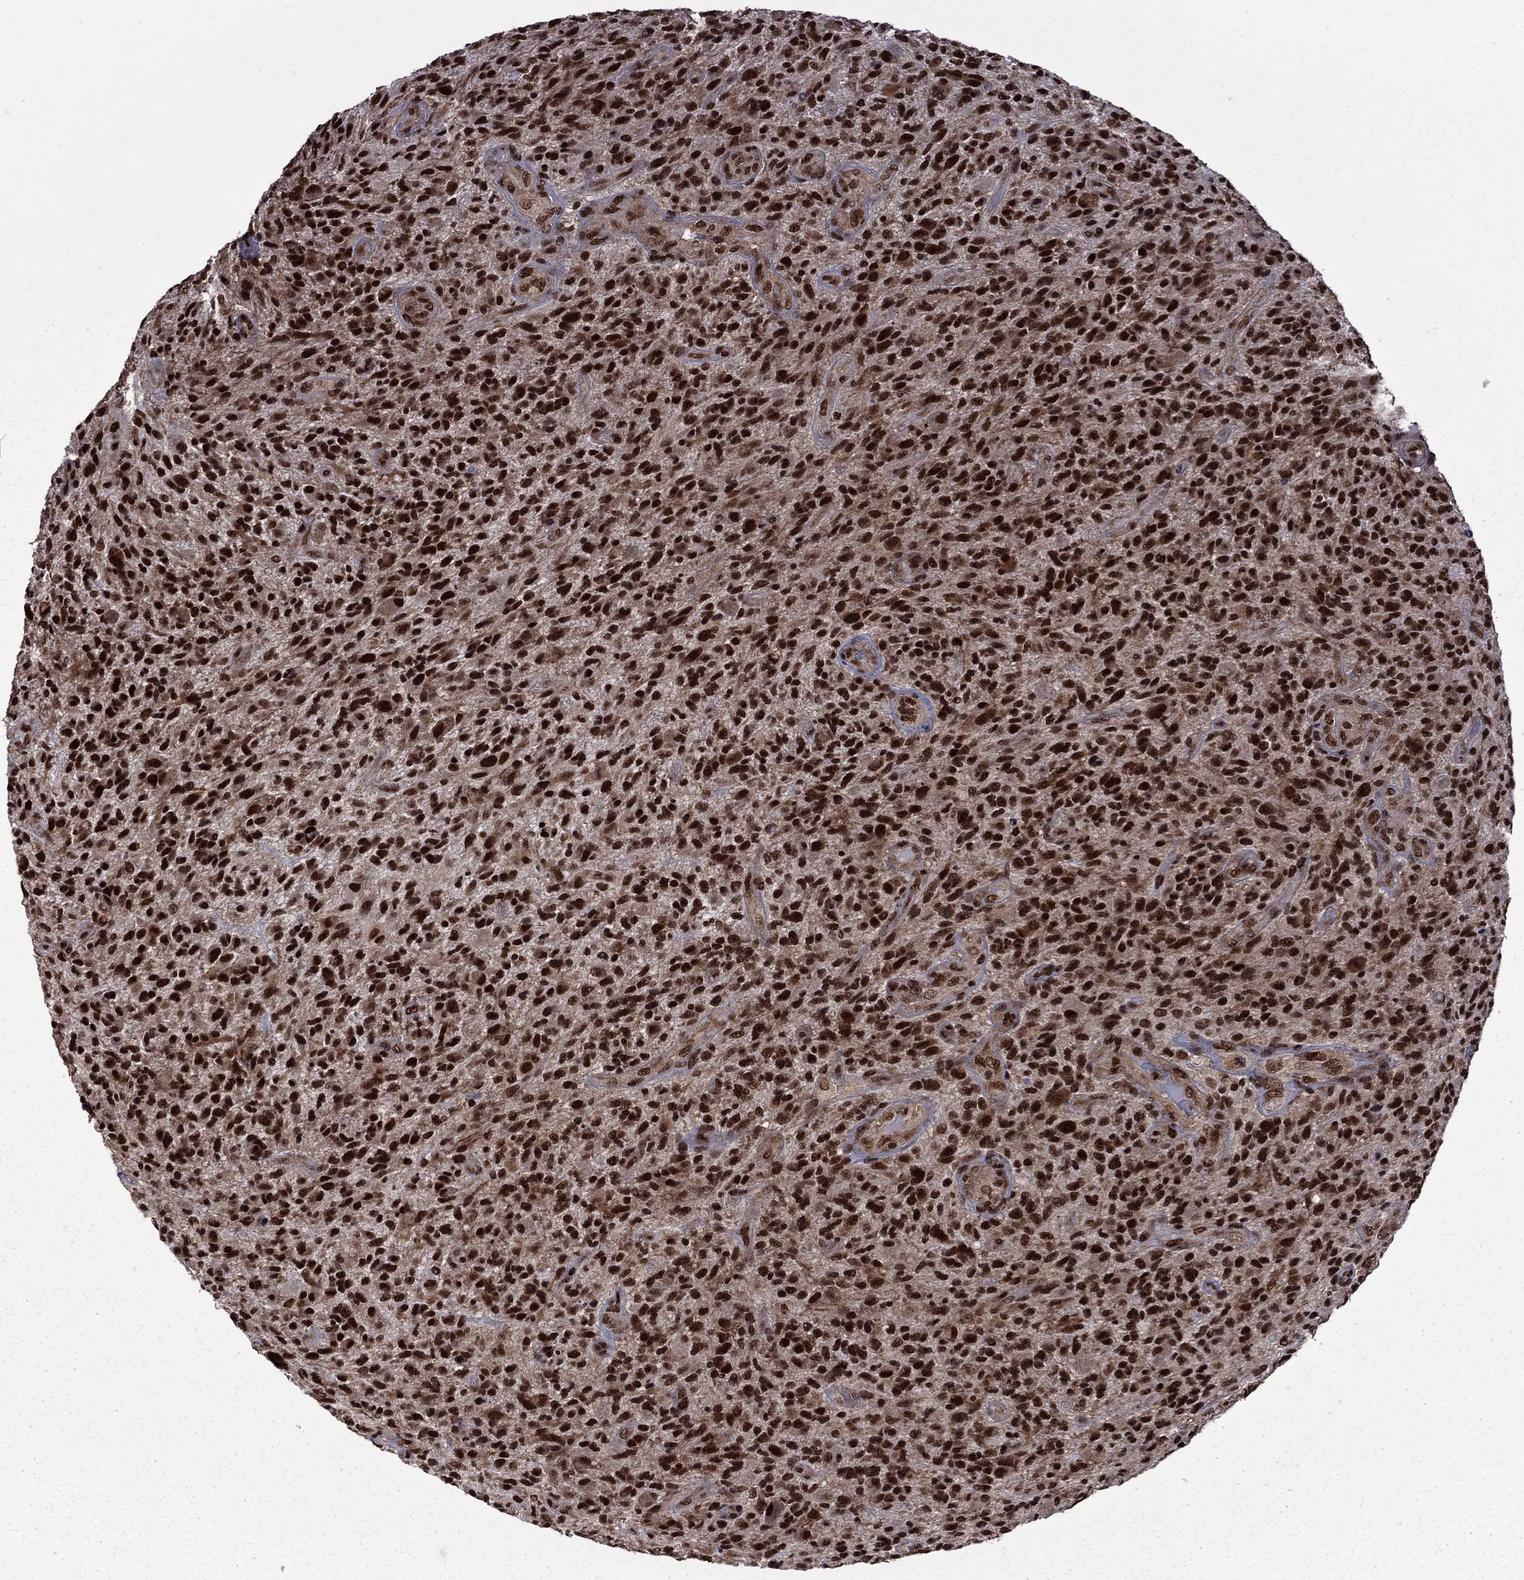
{"staining": {"intensity": "strong", "quantity": ">75%", "location": "nuclear"}, "tissue": "glioma", "cell_type": "Tumor cells", "image_type": "cancer", "snomed": [{"axis": "morphology", "description": "Glioma, malignant, High grade"}, {"axis": "topography", "description": "Brain"}], "caption": "Malignant glioma (high-grade) stained with DAB (3,3'-diaminobenzidine) immunohistochemistry (IHC) displays high levels of strong nuclear positivity in approximately >75% of tumor cells.", "gene": "MED25", "patient": {"sex": "male", "age": 47}}